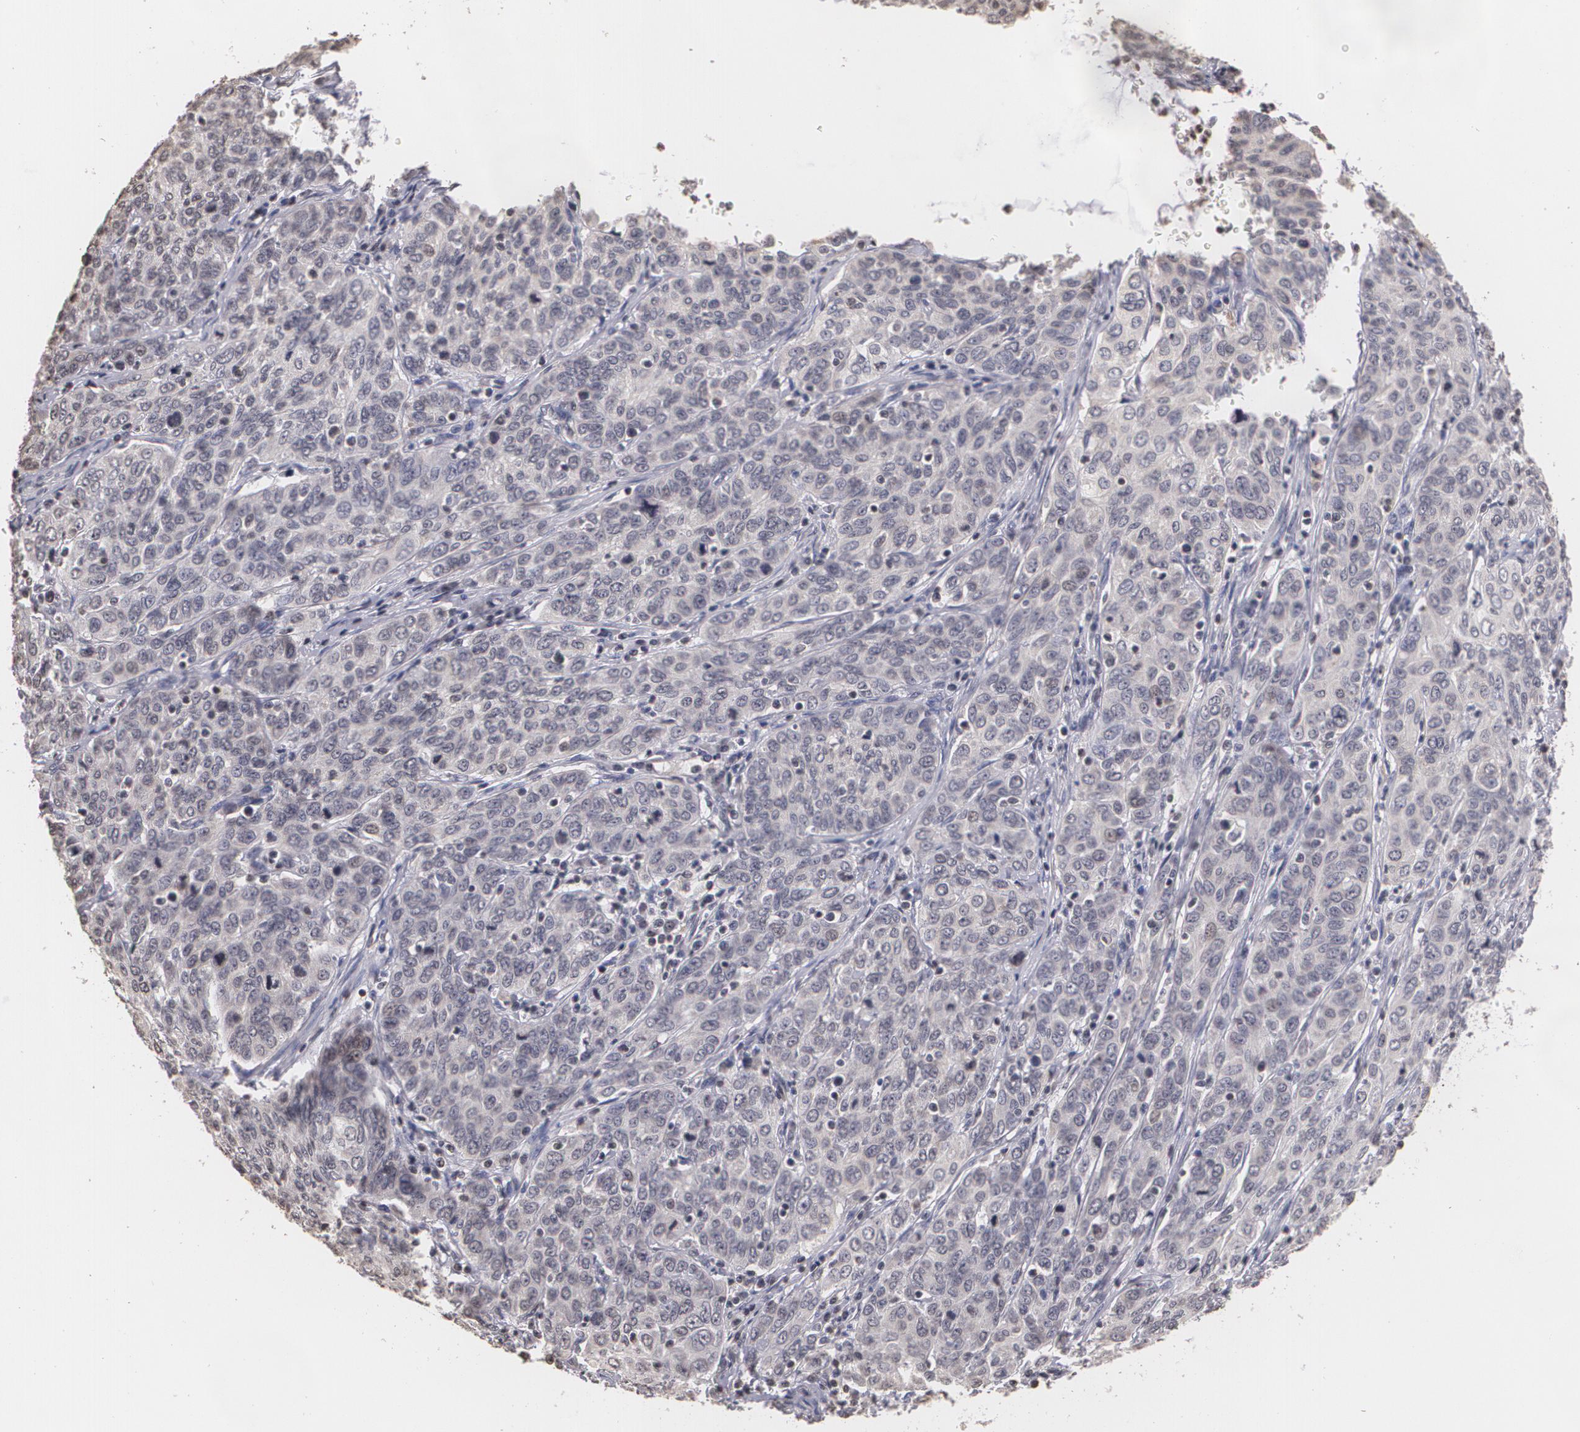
{"staining": {"intensity": "negative", "quantity": "none", "location": "none"}, "tissue": "cervical cancer", "cell_type": "Tumor cells", "image_type": "cancer", "snomed": [{"axis": "morphology", "description": "Squamous cell carcinoma, NOS"}, {"axis": "topography", "description": "Cervix"}], "caption": "Cervical cancer (squamous cell carcinoma) was stained to show a protein in brown. There is no significant expression in tumor cells.", "gene": "THRB", "patient": {"sex": "female", "age": 38}}